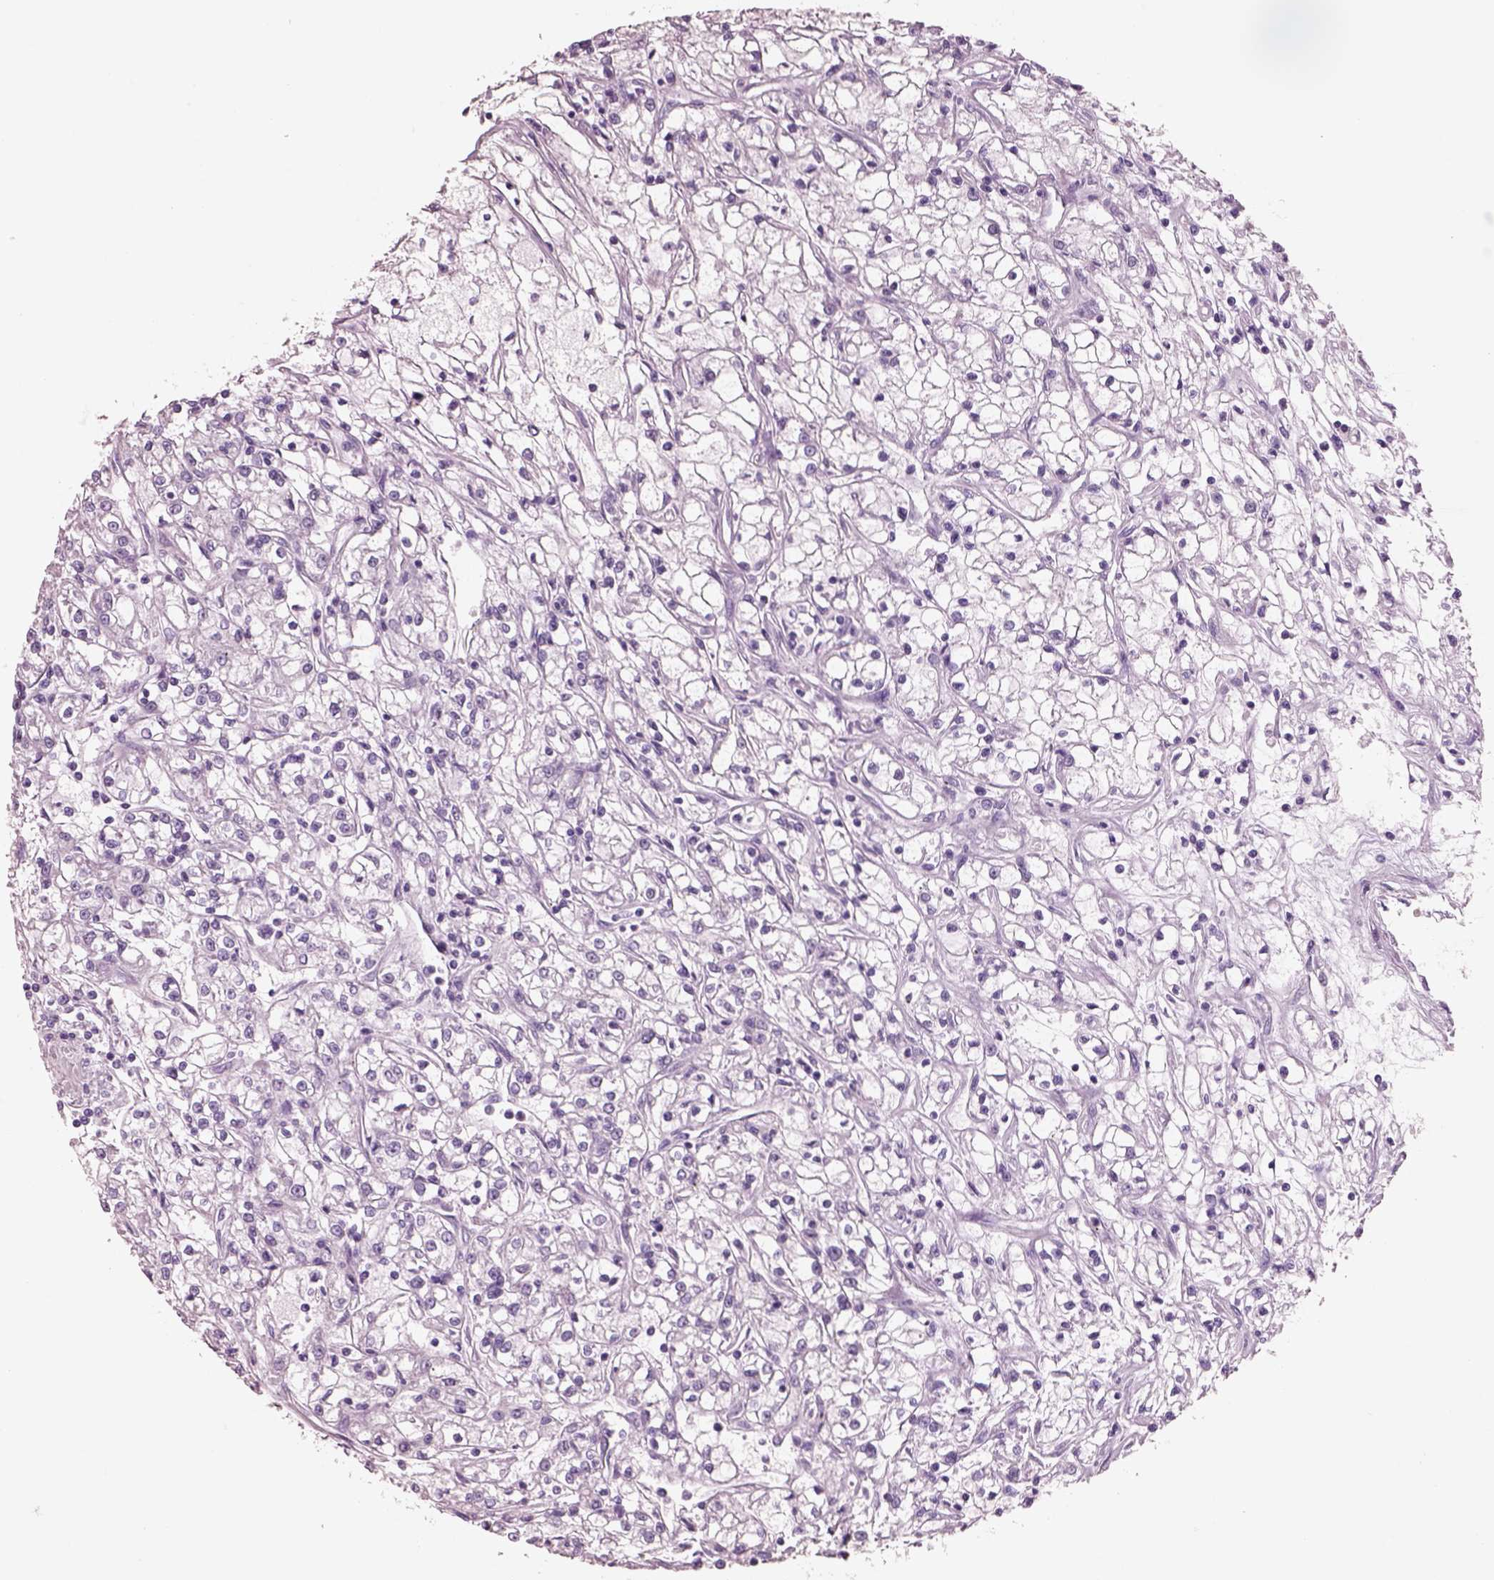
{"staining": {"intensity": "negative", "quantity": "none", "location": "none"}, "tissue": "renal cancer", "cell_type": "Tumor cells", "image_type": "cancer", "snomed": [{"axis": "morphology", "description": "Adenocarcinoma, NOS"}, {"axis": "topography", "description": "Kidney"}], "caption": "An immunohistochemistry micrograph of adenocarcinoma (renal) is shown. There is no staining in tumor cells of adenocarcinoma (renal). (Stains: DAB (3,3'-diaminobenzidine) immunohistochemistry with hematoxylin counter stain, Microscopy: brightfield microscopy at high magnification).", "gene": "PNOC", "patient": {"sex": "female", "age": 59}}